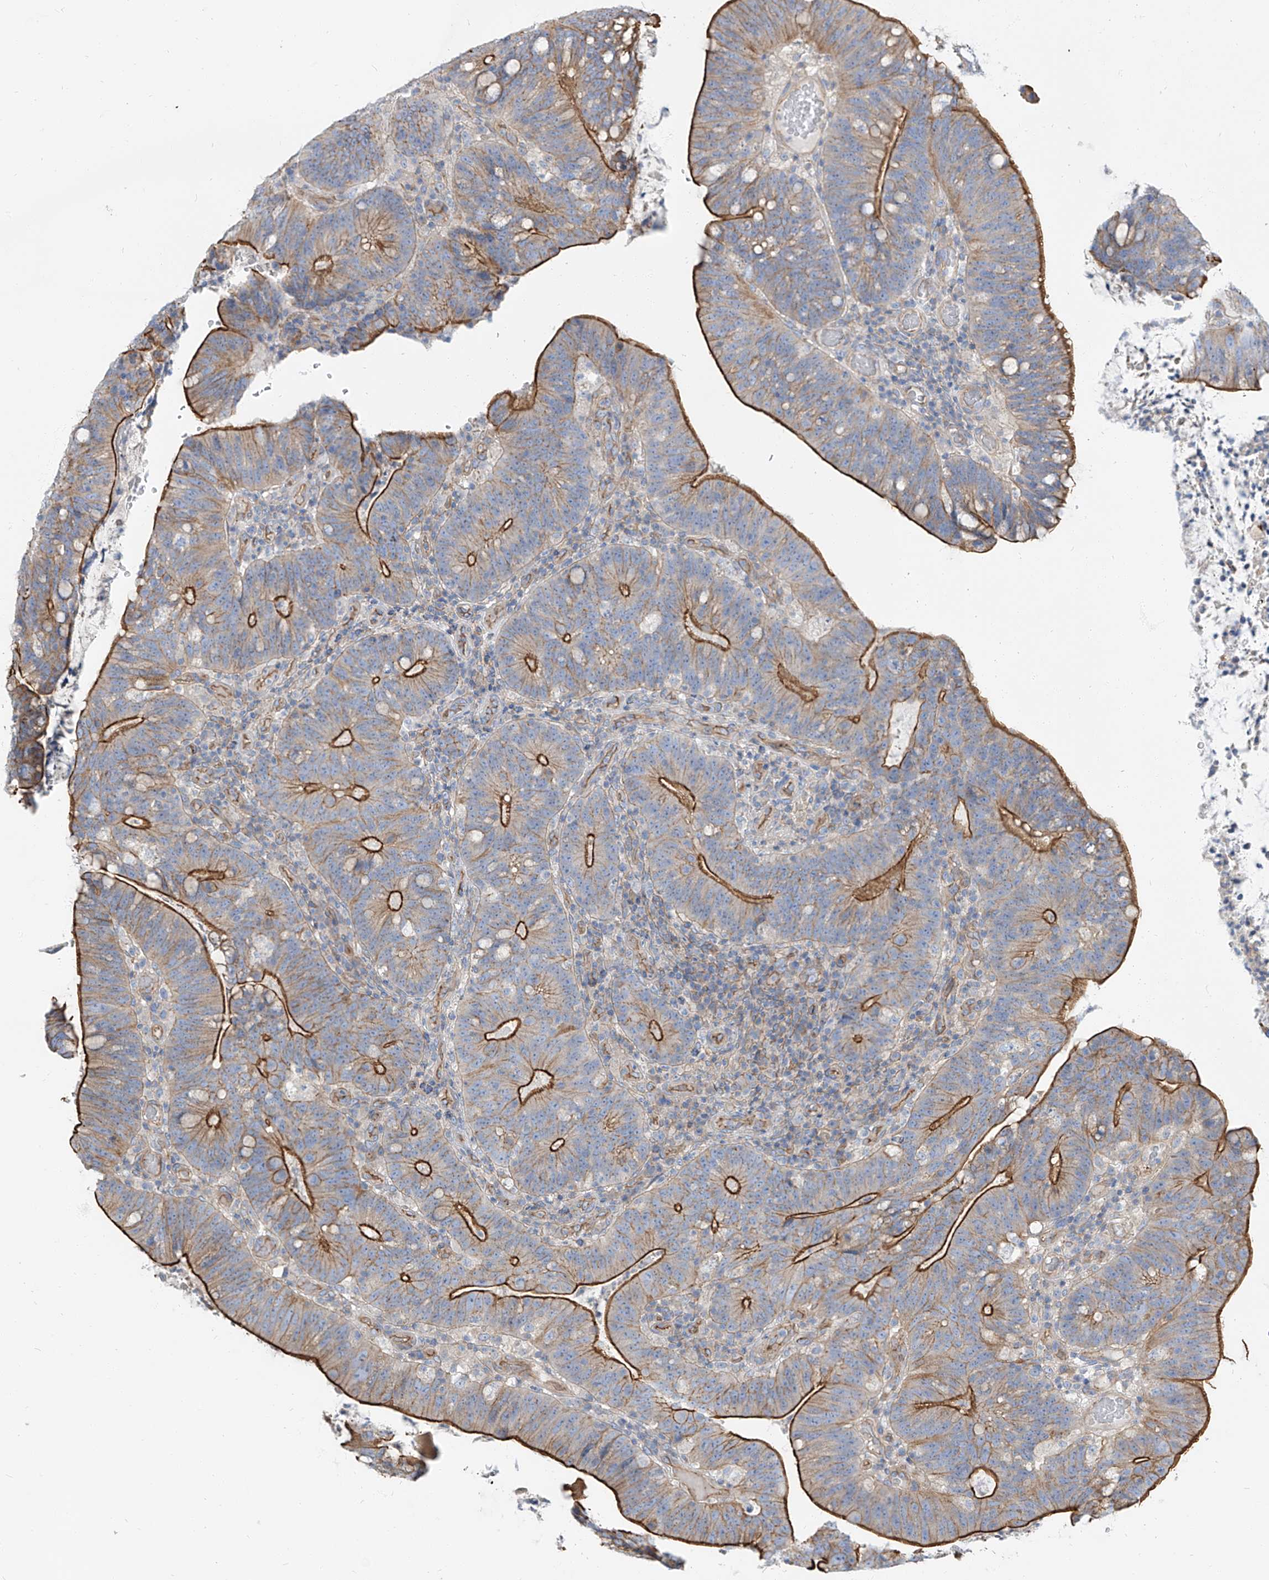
{"staining": {"intensity": "strong", "quantity": "25%-75%", "location": "cytoplasmic/membranous"}, "tissue": "colorectal cancer", "cell_type": "Tumor cells", "image_type": "cancer", "snomed": [{"axis": "morphology", "description": "Adenocarcinoma, NOS"}, {"axis": "topography", "description": "Colon"}], "caption": "IHC photomicrograph of neoplastic tissue: human colorectal adenocarcinoma stained using immunohistochemistry (IHC) reveals high levels of strong protein expression localized specifically in the cytoplasmic/membranous of tumor cells, appearing as a cytoplasmic/membranous brown color.", "gene": "TXLNB", "patient": {"sex": "female", "age": 66}}